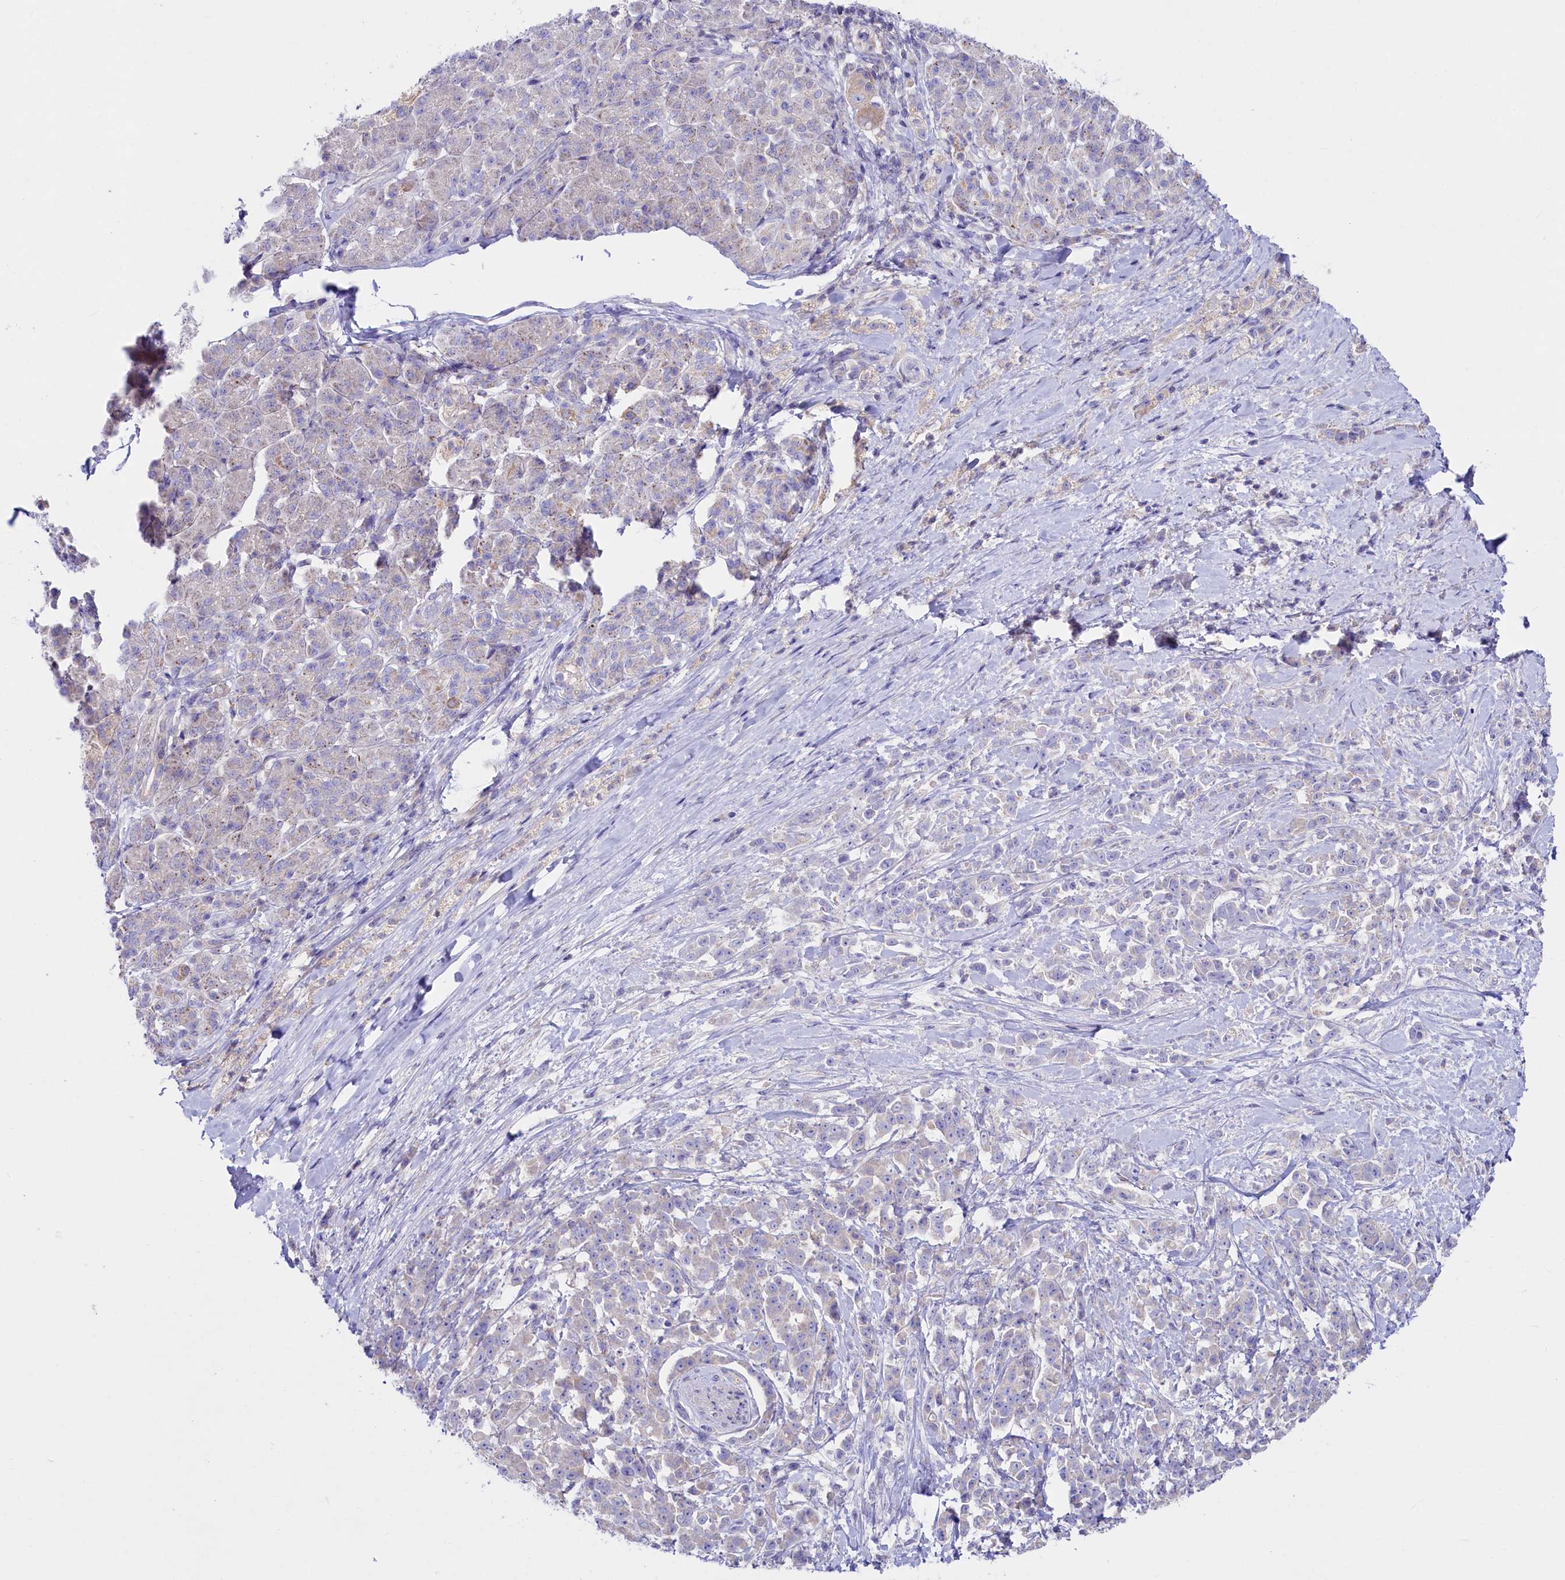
{"staining": {"intensity": "negative", "quantity": "none", "location": "none"}, "tissue": "pancreatic cancer", "cell_type": "Tumor cells", "image_type": "cancer", "snomed": [{"axis": "morphology", "description": "Normal tissue, NOS"}, {"axis": "morphology", "description": "Adenocarcinoma, NOS"}, {"axis": "topography", "description": "Pancreas"}], "caption": "An image of human pancreatic cancer is negative for staining in tumor cells.", "gene": "VPS26B", "patient": {"sex": "female", "age": 64}}